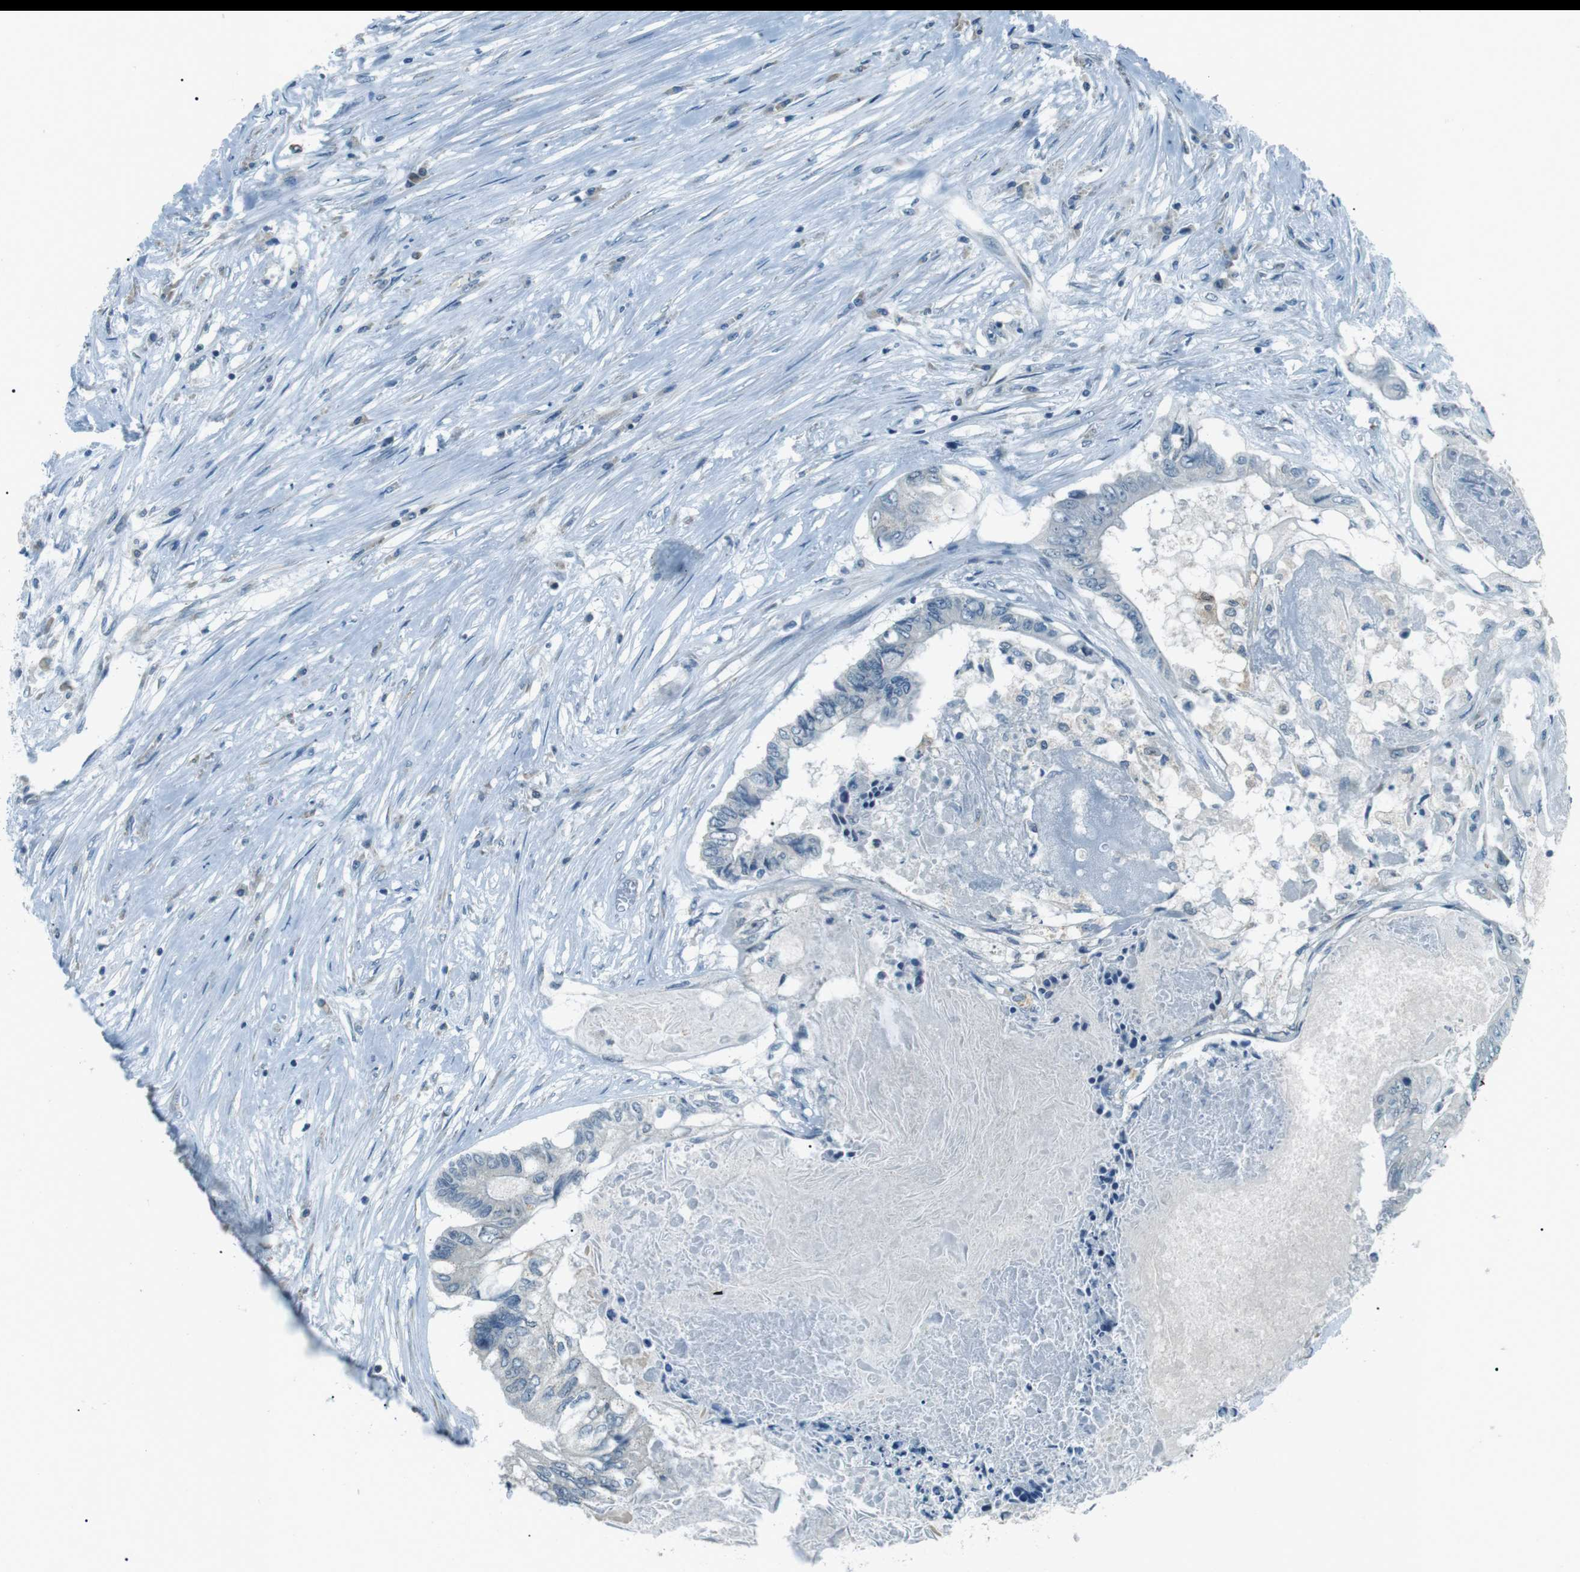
{"staining": {"intensity": "negative", "quantity": "none", "location": "none"}, "tissue": "colorectal cancer", "cell_type": "Tumor cells", "image_type": "cancer", "snomed": [{"axis": "morphology", "description": "Adenocarcinoma, NOS"}, {"axis": "topography", "description": "Rectum"}], "caption": "Photomicrograph shows no protein staining in tumor cells of colorectal cancer tissue.", "gene": "SERPINB2", "patient": {"sex": "male", "age": 63}}